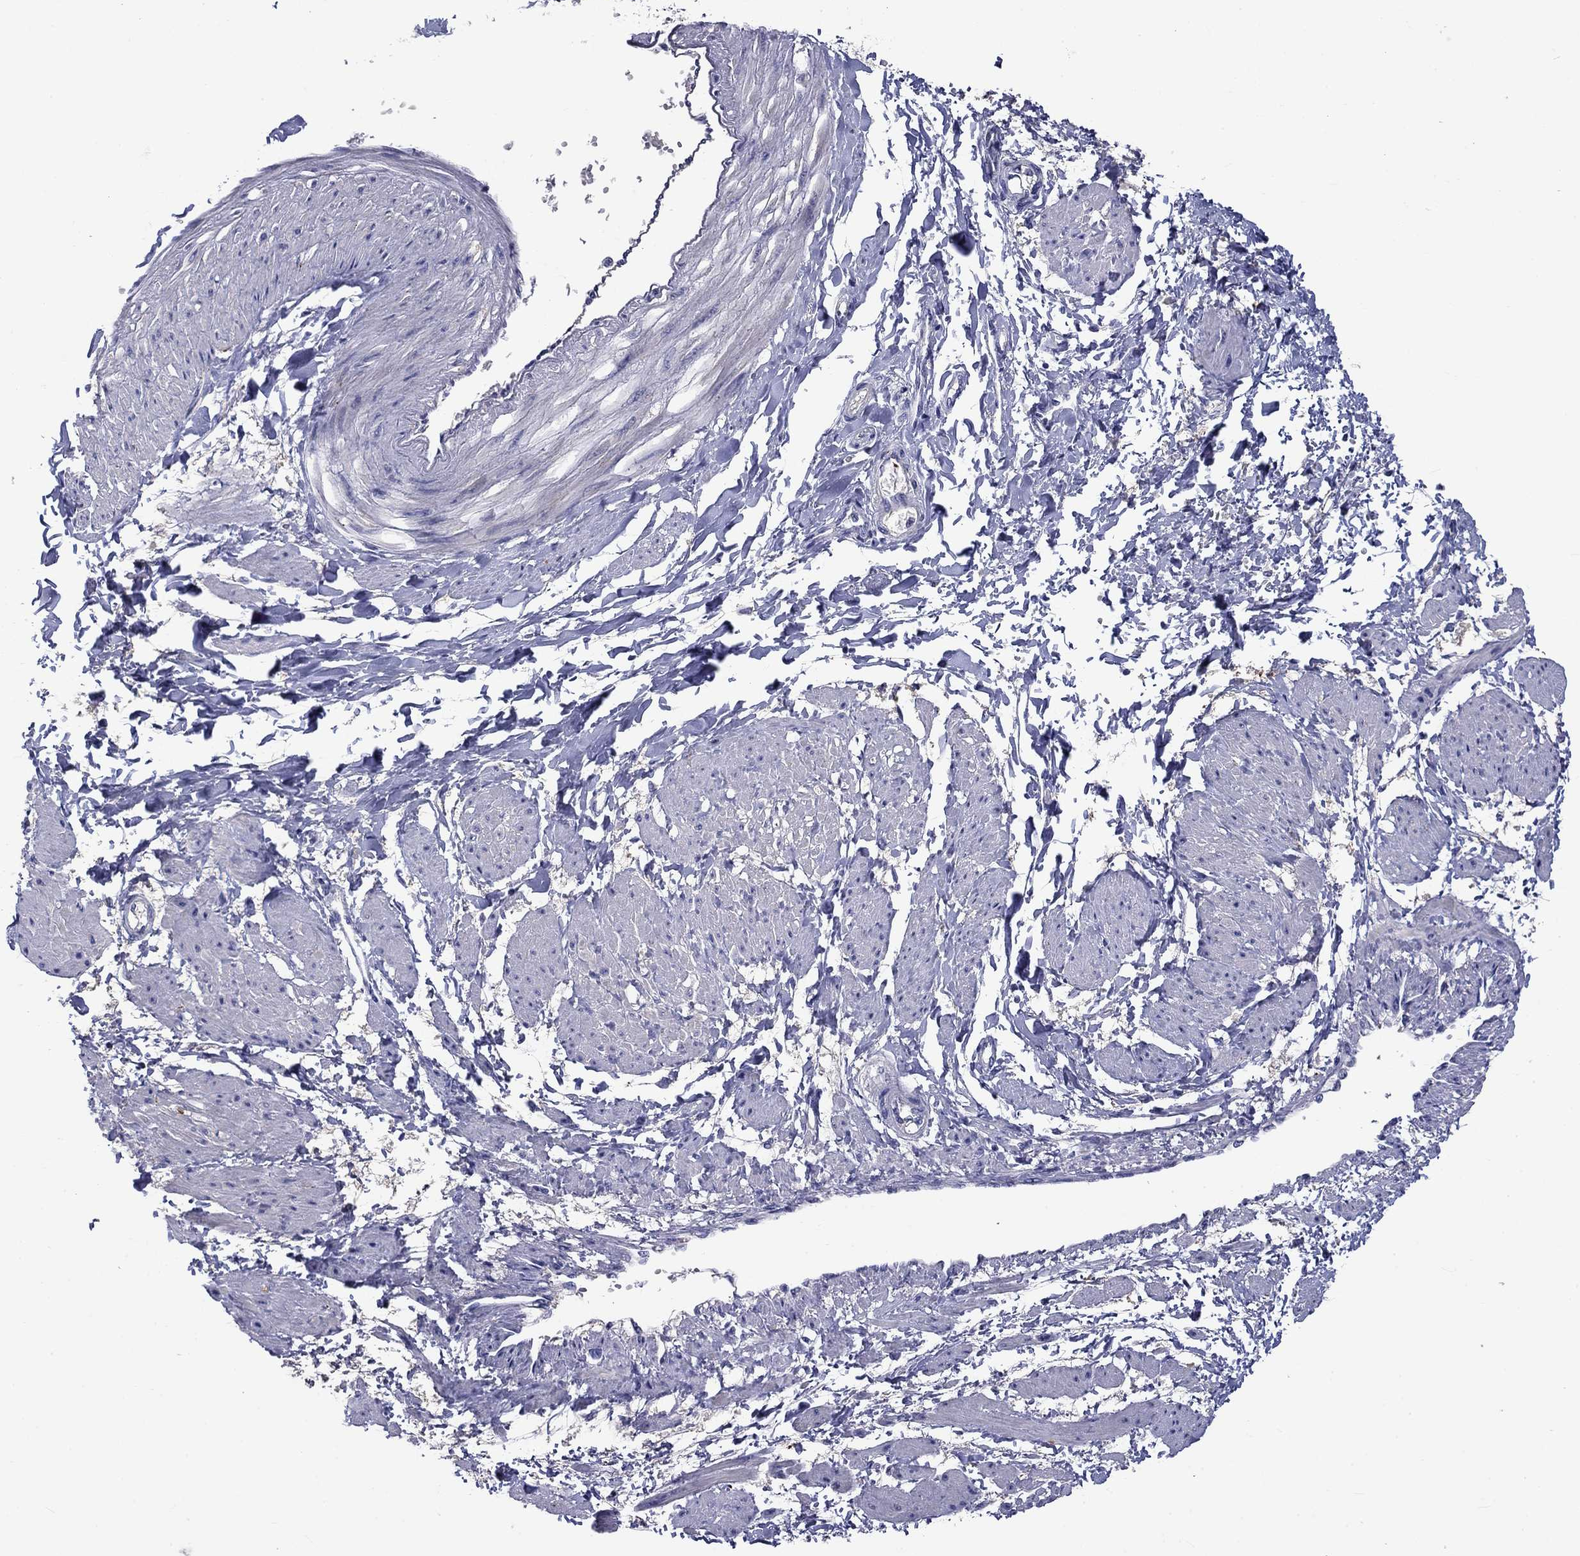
{"staining": {"intensity": "negative", "quantity": "none", "location": "none"}, "tissue": "smooth muscle", "cell_type": "Smooth muscle cells", "image_type": "normal", "snomed": [{"axis": "morphology", "description": "Normal tissue, NOS"}, {"axis": "topography", "description": "Smooth muscle"}, {"axis": "topography", "description": "Uterus"}], "caption": "Benign smooth muscle was stained to show a protein in brown. There is no significant positivity in smooth muscle cells.", "gene": "CNDP1", "patient": {"sex": "female", "age": 39}}